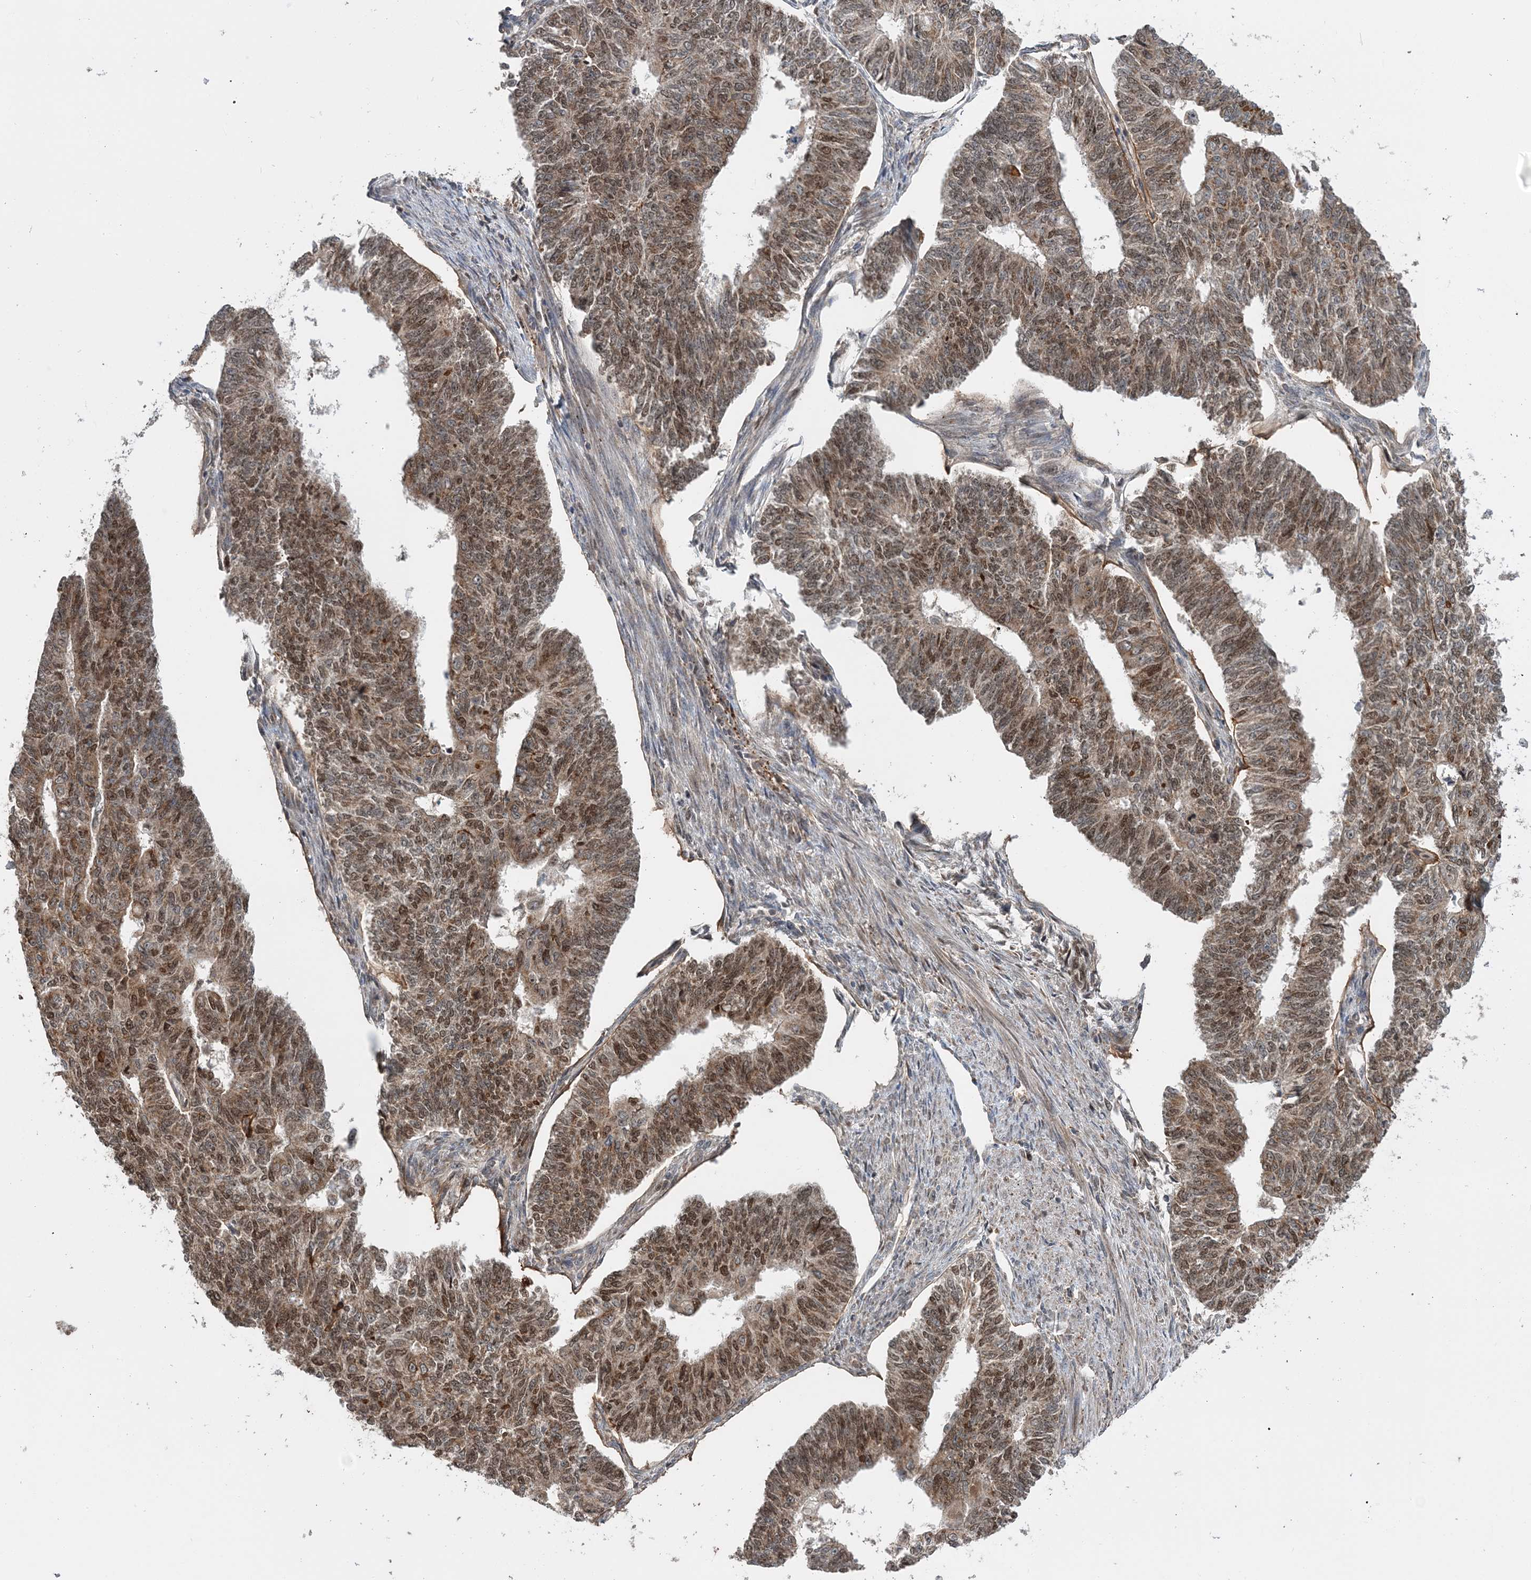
{"staining": {"intensity": "moderate", "quantity": ">75%", "location": "cytoplasmic/membranous,nuclear"}, "tissue": "endometrial cancer", "cell_type": "Tumor cells", "image_type": "cancer", "snomed": [{"axis": "morphology", "description": "Adenocarcinoma, NOS"}, {"axis": "topography", "description": "Endometrium"}], "caption": "Endometrial cancer was stained to show a protein in brown. There is medium levels of moderate cytoplasmic/membranous and nuclear positivity in approximately >75% of tumor cells. (Brightfield microscopy of DAB IHC at high magnification).", "gene": "KIF4A", "patient": {"sex": "female", "age": 32}}